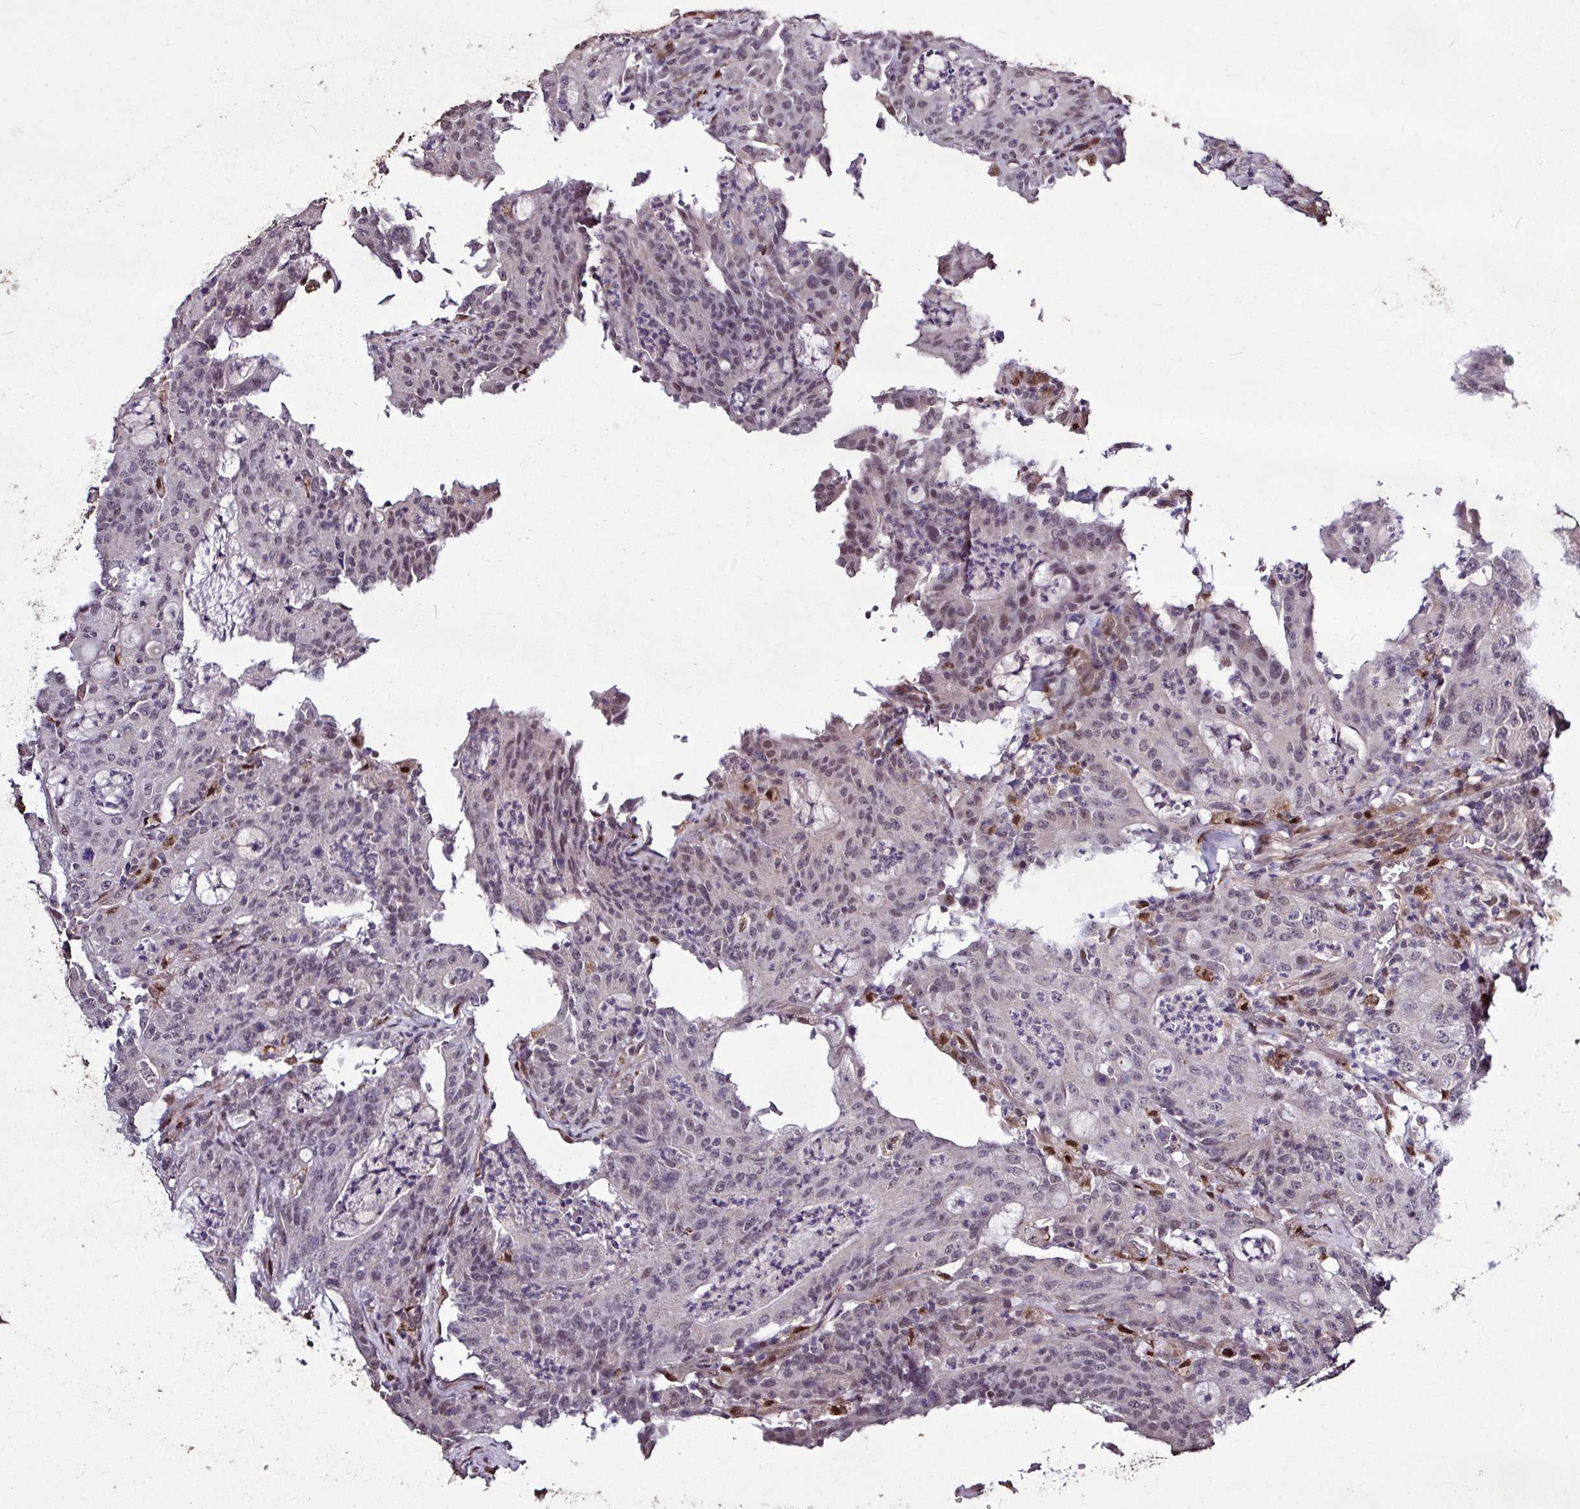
{"staining": {"intensity": "negative", "quantity": "none", "location": "none"}, "tissue": "colorectal cancer", "cell_type": "Tumor cells", "image_type": "cancer", "snomed": [{"axis": "morphology", "description": "Adenocarcinoma, NOS"}, {"axis": "topography", "description": "Colon"}], "caption": "DAB immunohistochemical staining of human colorectal cancer shows no significant staining in tumor cells. (Immunohistochemistry, brightfield microscopy, high magnification).", "gene": "SKIC2", "patient": {"sex": "male", "age": 83}}